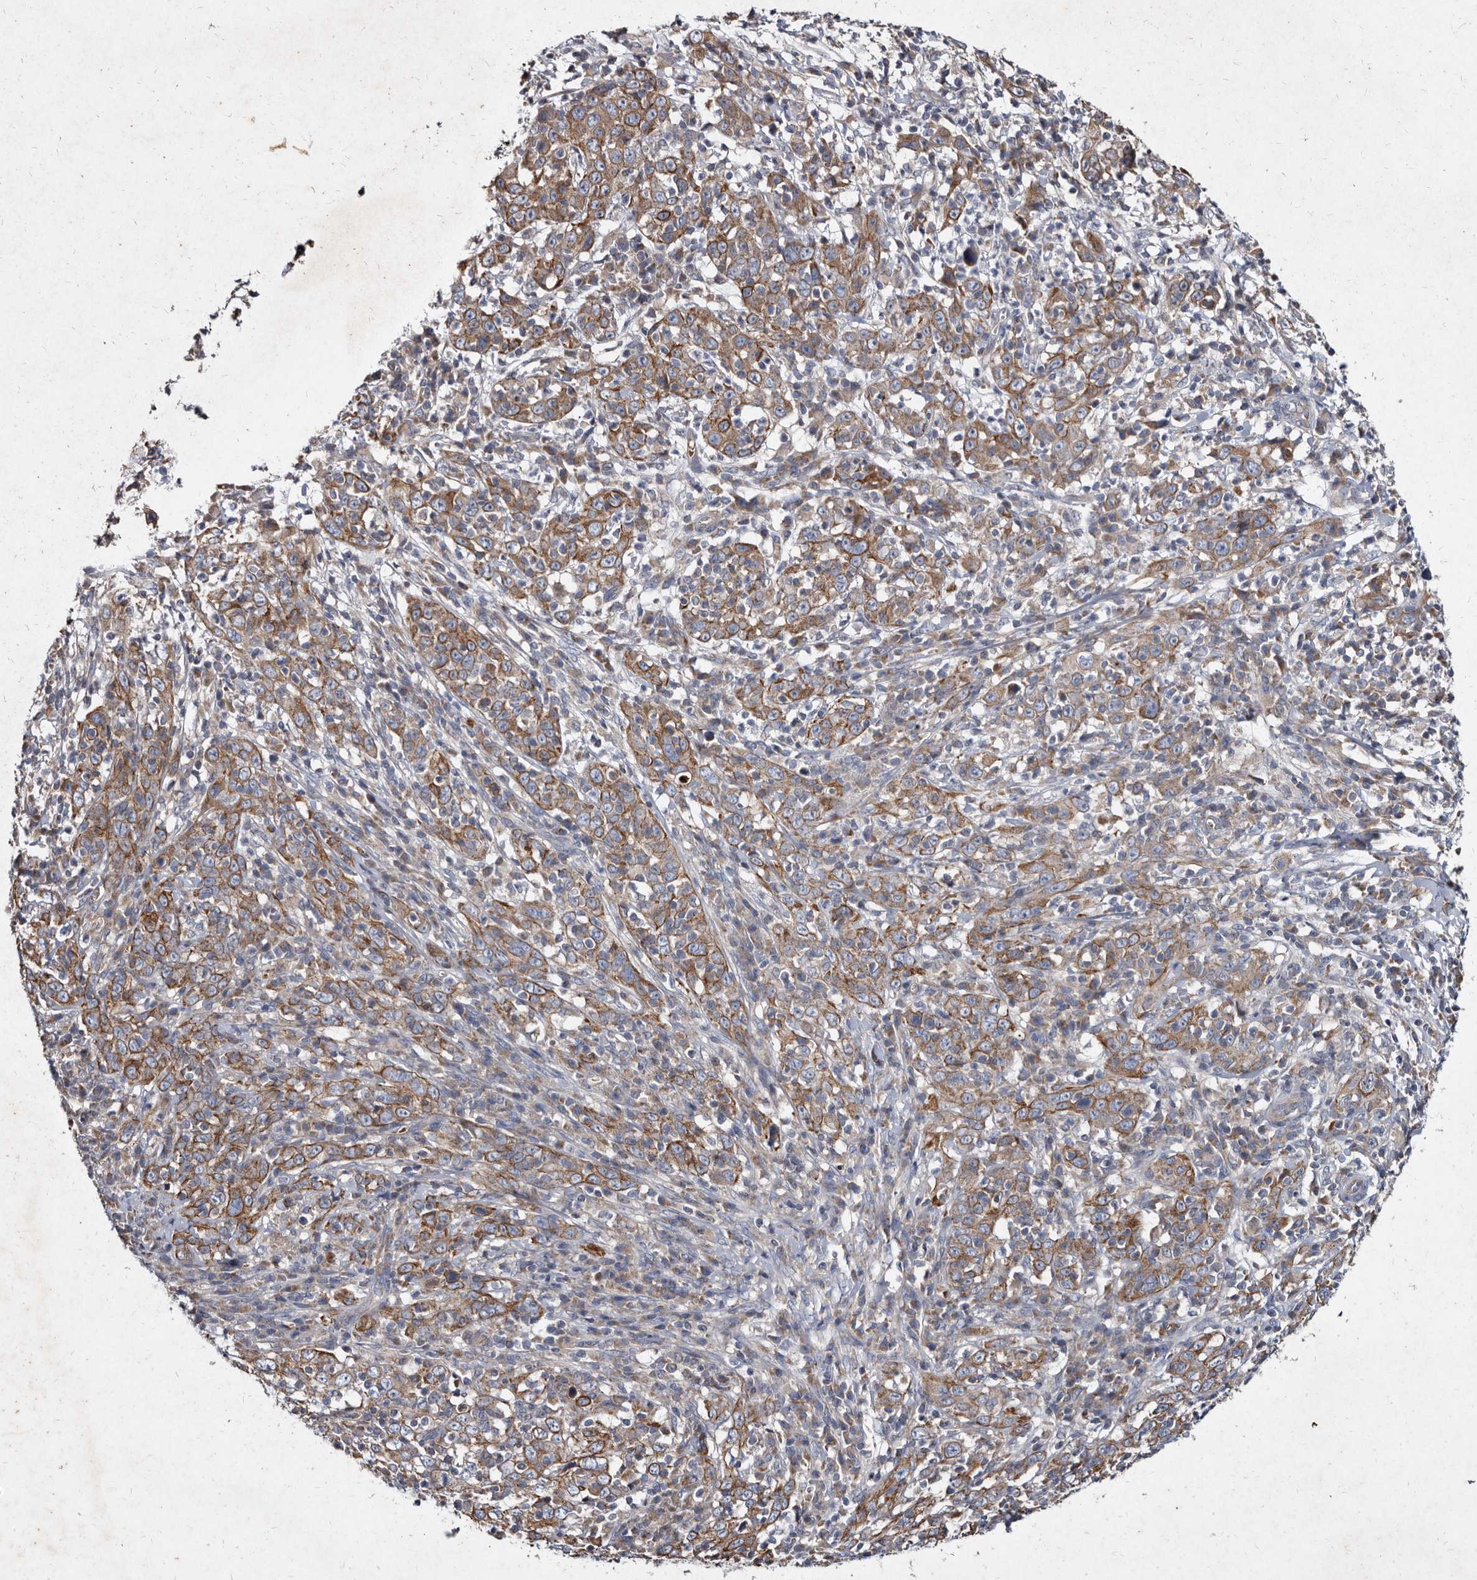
{"staining": {"intensity": "moderate", "quantity": ">75%", "location": "cytoplasmic/membranous"}, "tissue": "cervical cancer", "cell_type": "Tumor cells", "image_type": "cancer", "snomed": [{"axis": "morphology", "description": "Squamous cell carcinoma, NOS"}, {"axis": "topography", "description": "Cervix"}], "caption": "Protein staining exhibits moderate cytoplasmic/membranous expression in approximately >75% of tumor cells in cervical cancer (squamous cell carcinoma).", "gene": "YPEL3", "patient": {"sex": "female", "age": 46}}